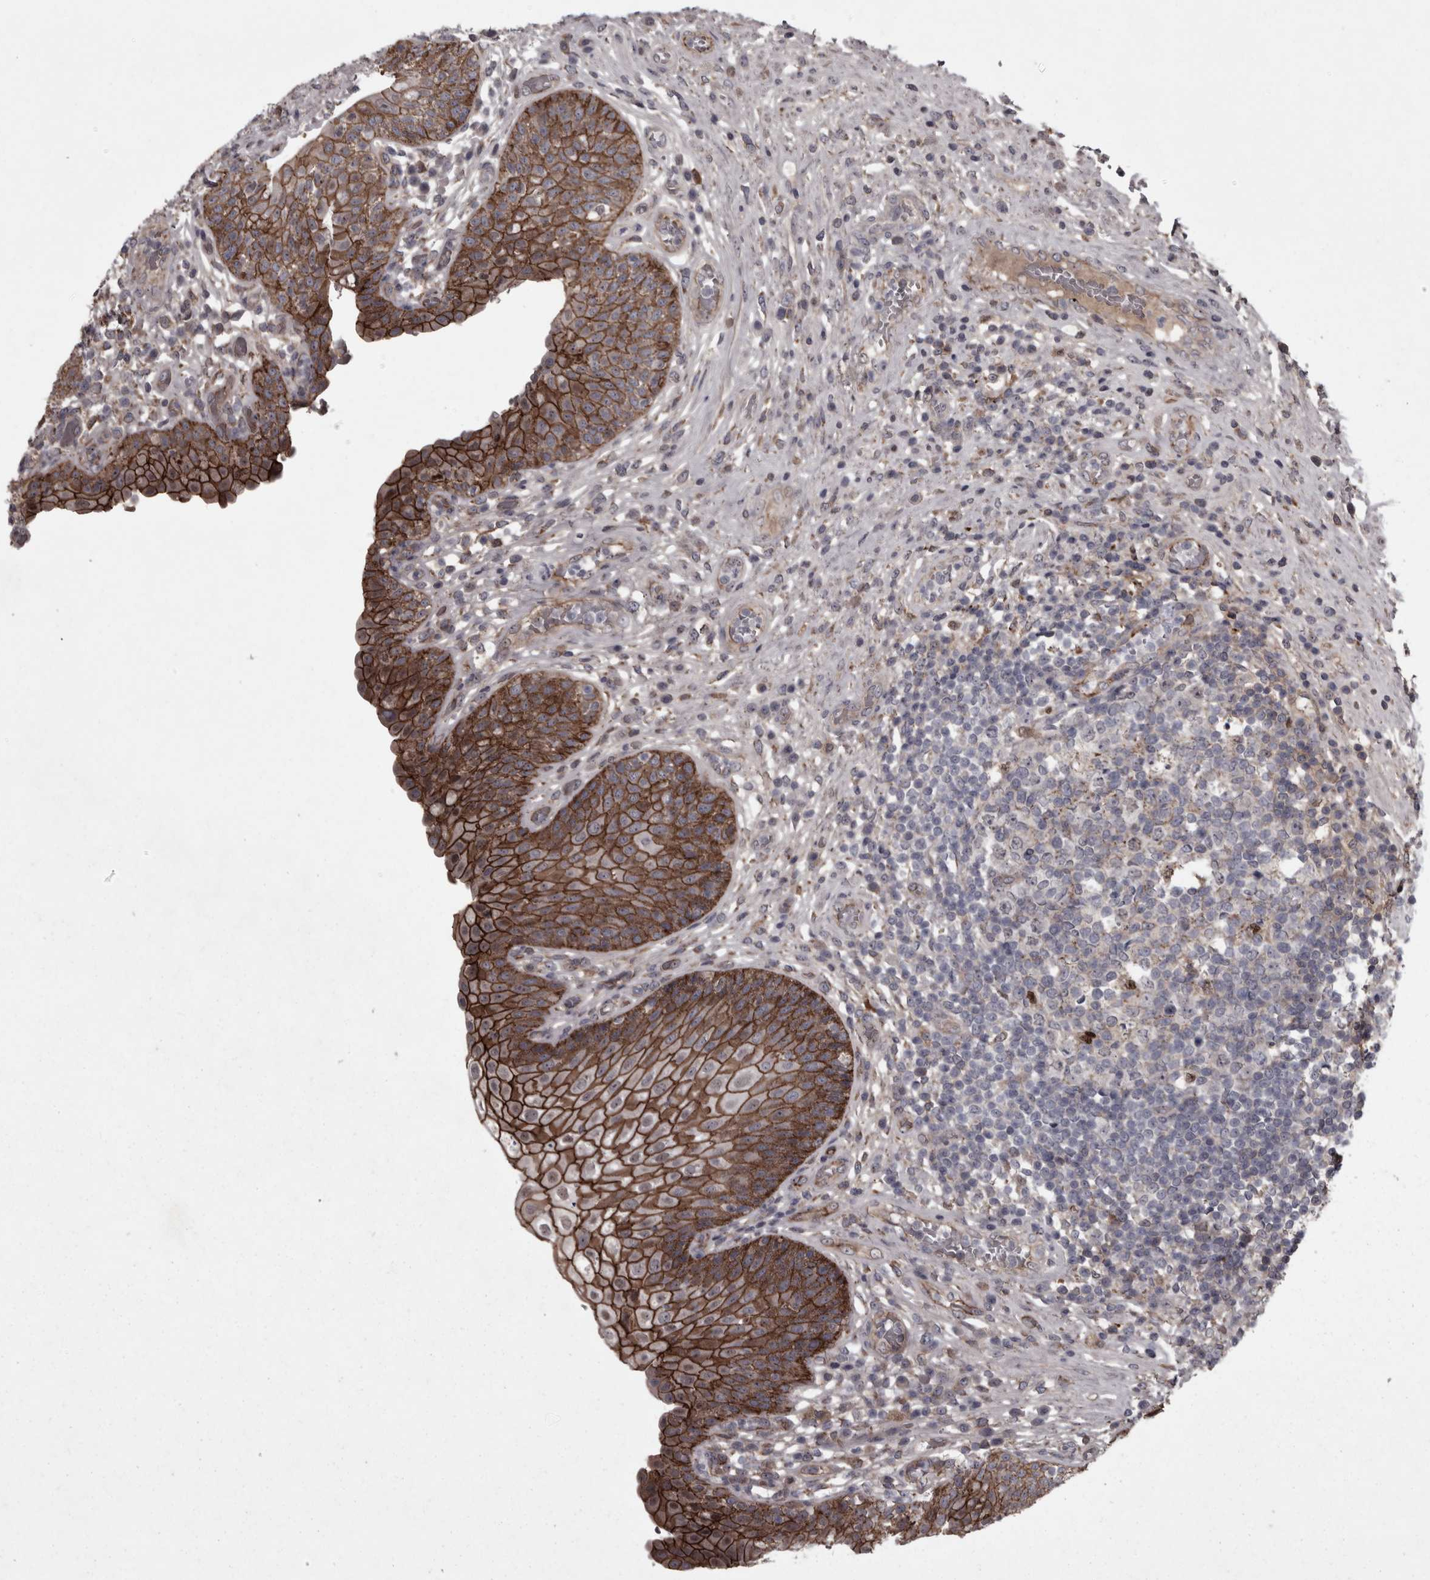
{"staining": {"intensity": "moderate", "quantity": ">75%", "location": "cytoplasmic/membranous"}, "tissue": "urinary bladder", "cell_type": "Urothelial cells", "image_type": "normal", "snomed": [{"axis": "morphology", "description": "Normal tissue, NOS"}, {"axis": "topography", "description": "Urinary bladder"}], "caption": "Brown immunohistochemical staining in normal human urinary bladder demonstrates moderate cytoplasmic/membranous staining in approximately >75% of urothelial cells.", "gene": "PCDH17", "patient": {"sex": "female", "age": 62}}